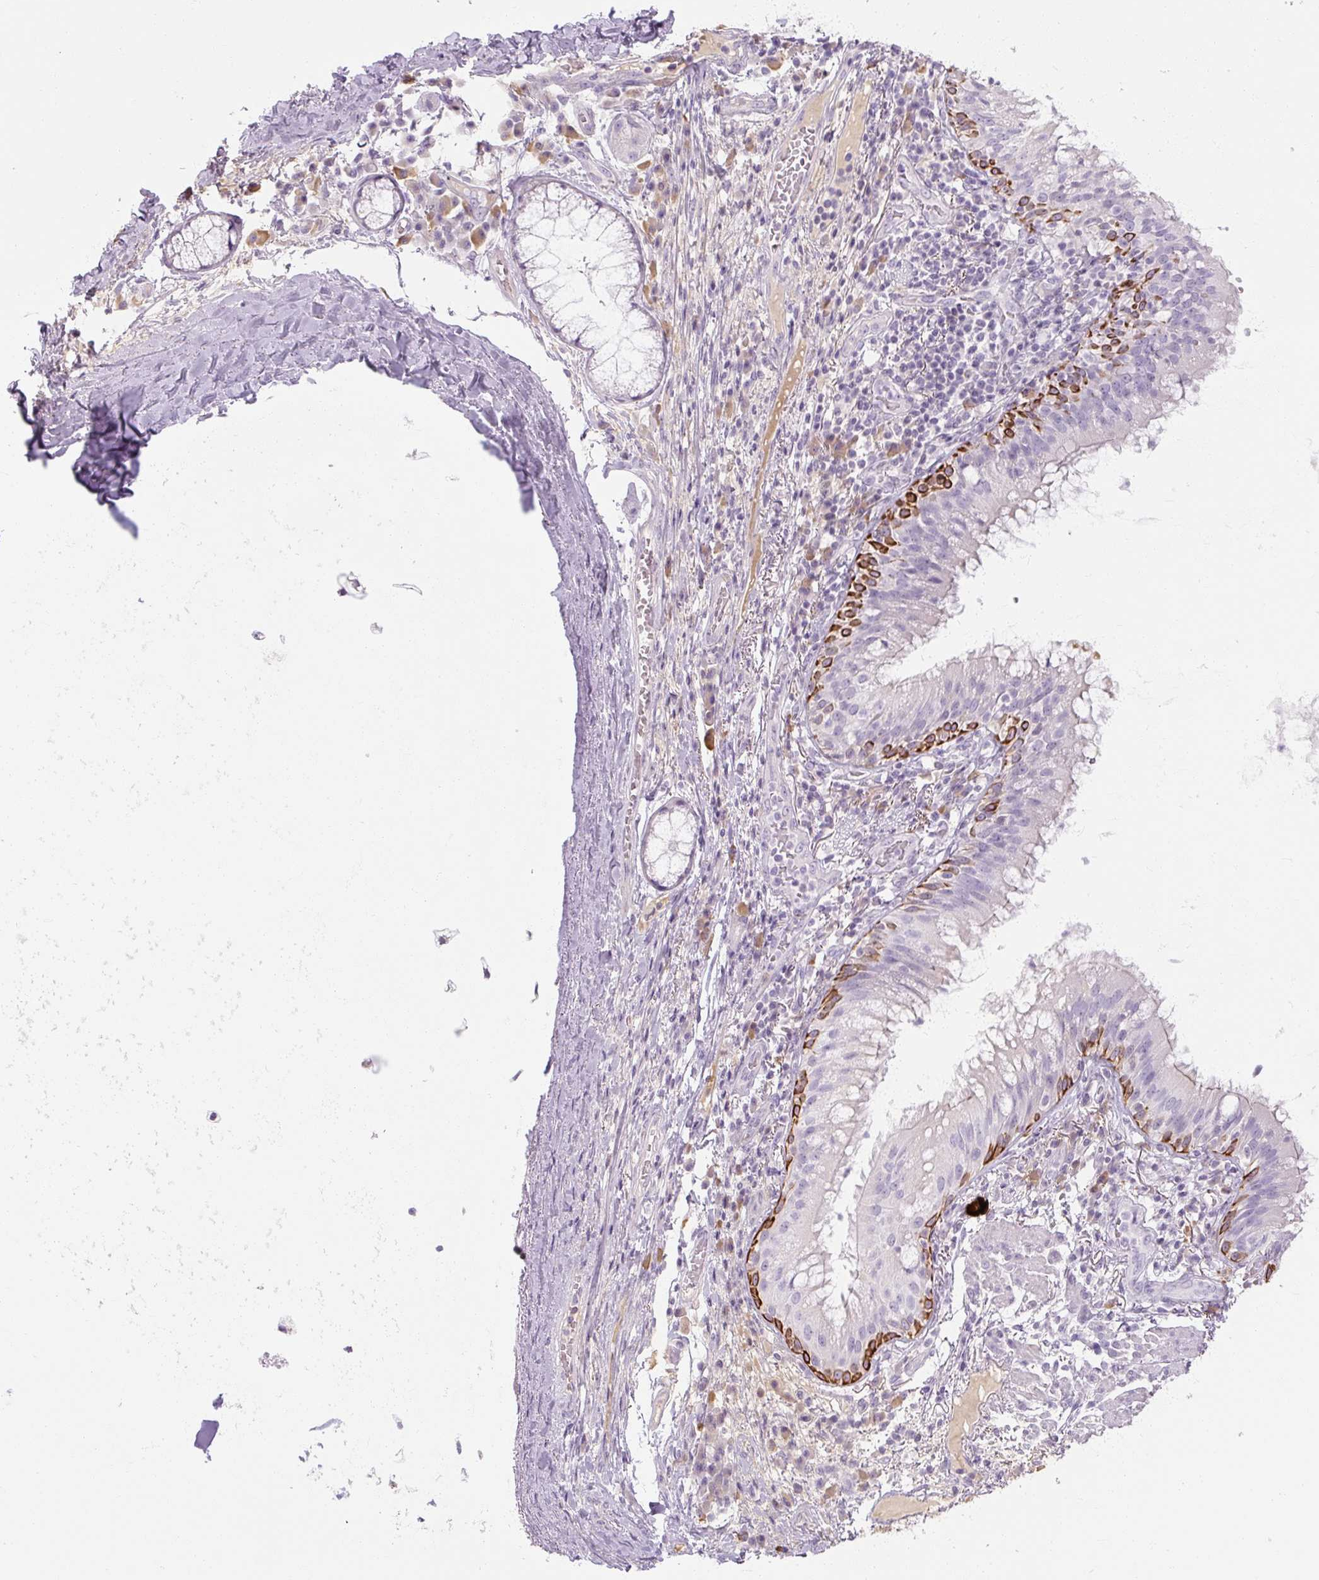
{"staining": {"intensity": "strong", "quantity": "<25%", "location": "cytoplasmic/membranous"}, "tissue": "bronchus", "cell_type": "Respiratory epithelial cells", "image_type": "normal", "snomed": [{"axis": "morphology", "description": "Normal tissue, NOS"}, {"axis": "topography", "description": "Cartilage tissue"}, {"axis": "topography", "description": "Bronchus"}], "caption": "Immunohistochemistry photomicrograph of normal bronchus: human bronchus stained using immunohistochemistry (IHC) demonstrates medium levels of strong protein expression localized specifically in the cytoplasmic/membranous of respiratory epithelial cells, appearing as a cytoplasmic/membranous brown color.", "gene": "NFE2L3", "patient": {"sex": "male", "age": 56}}